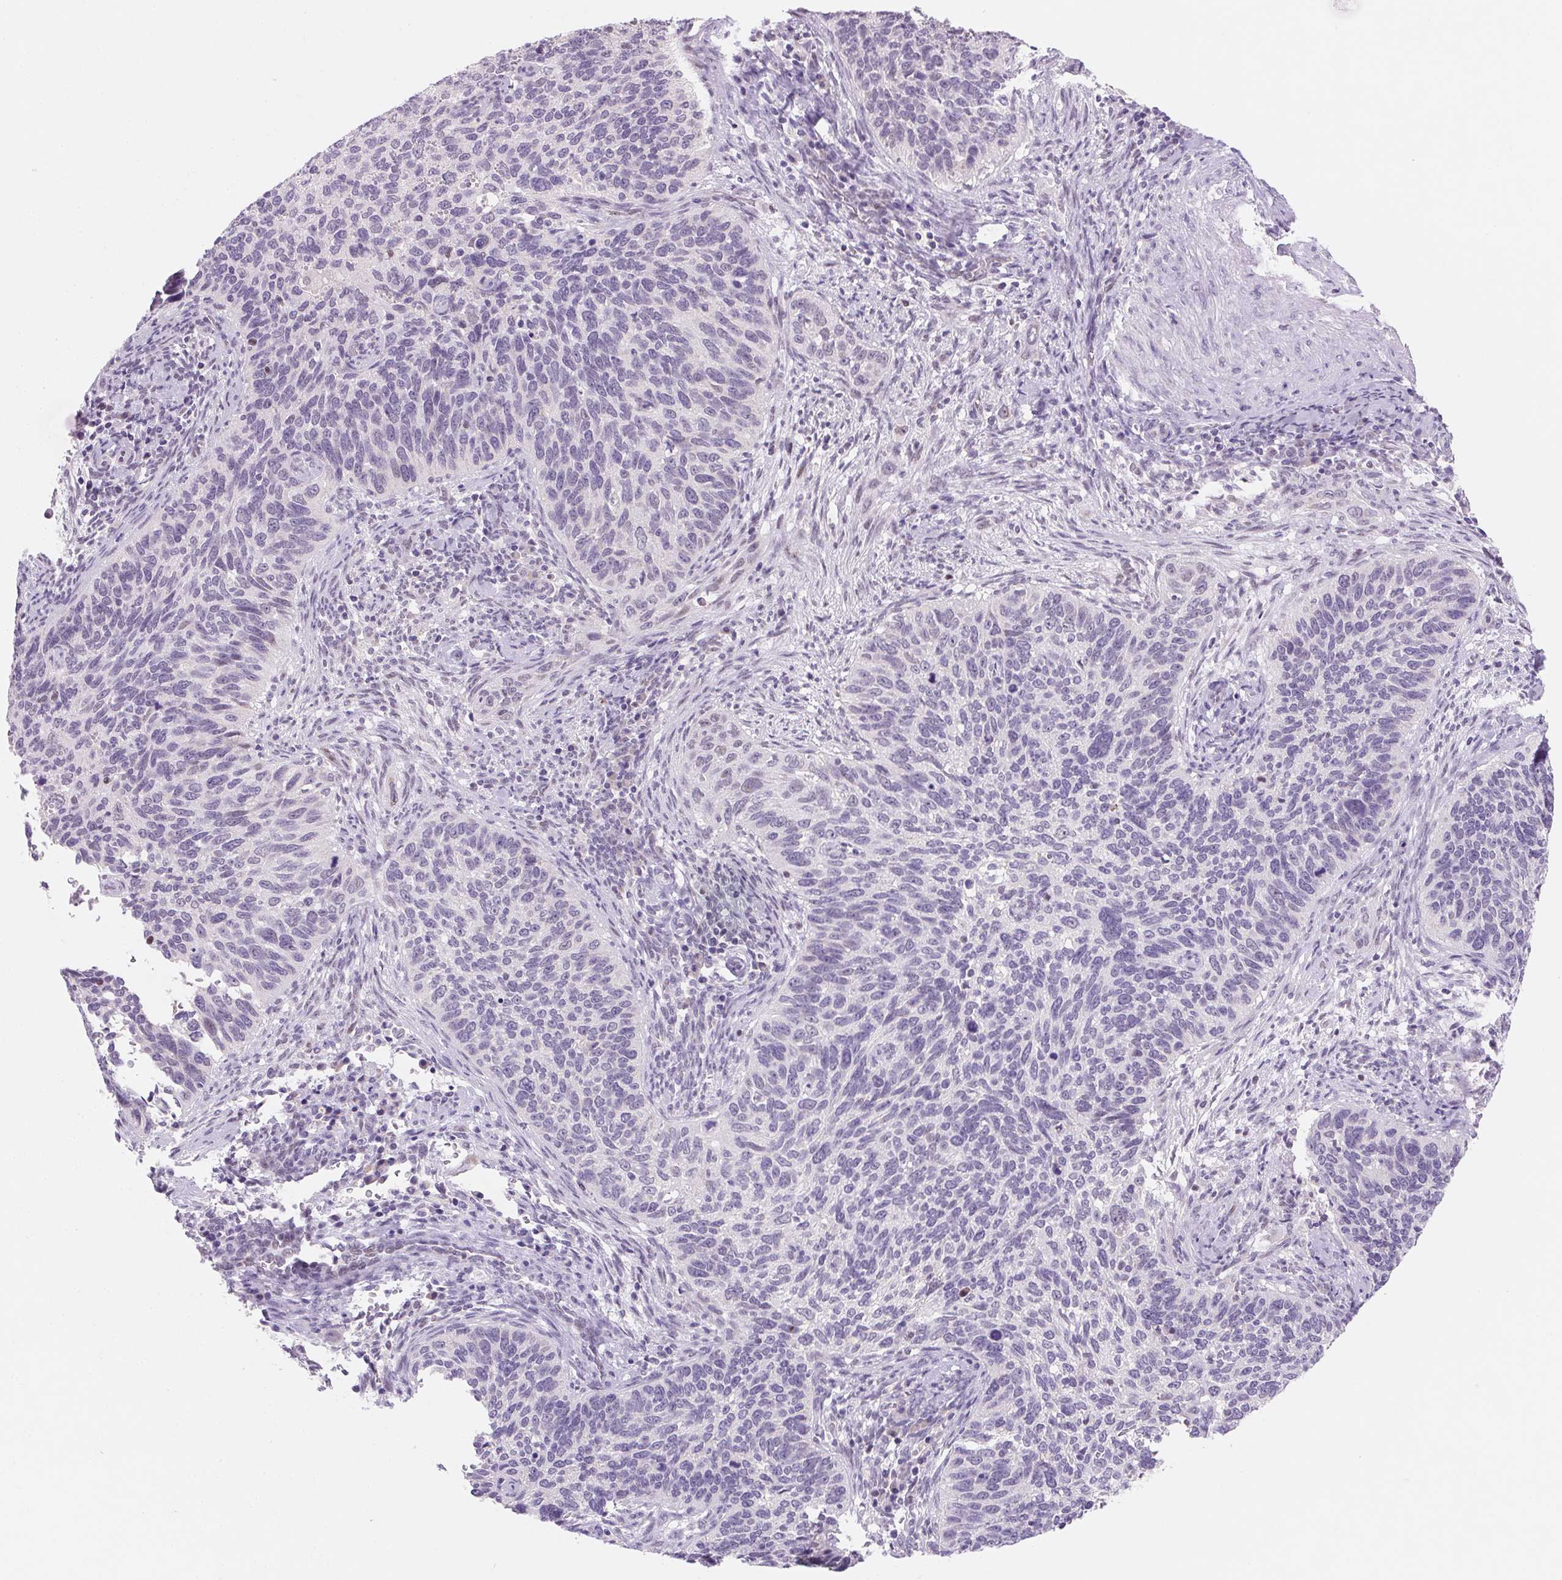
{"staining": {"intensity": "negative", "quantity": "none", "location": "none"}, "tissue": "cervical cancer", "cell_type": "Tumor cells", "image_type": "cancer", "snomed": [{"axis": "morphology", "description": "Squamous cell carcinoma, NOS"}, {"axis": "topography", "description": "Cervix"}], "caption": "Histopathology image shows no significant protein expression in tumor cells of cervical cancer (squamous cell carcinoma).", "gene": "DPPA5", "patient": {"sex": "female", "age": 51}}